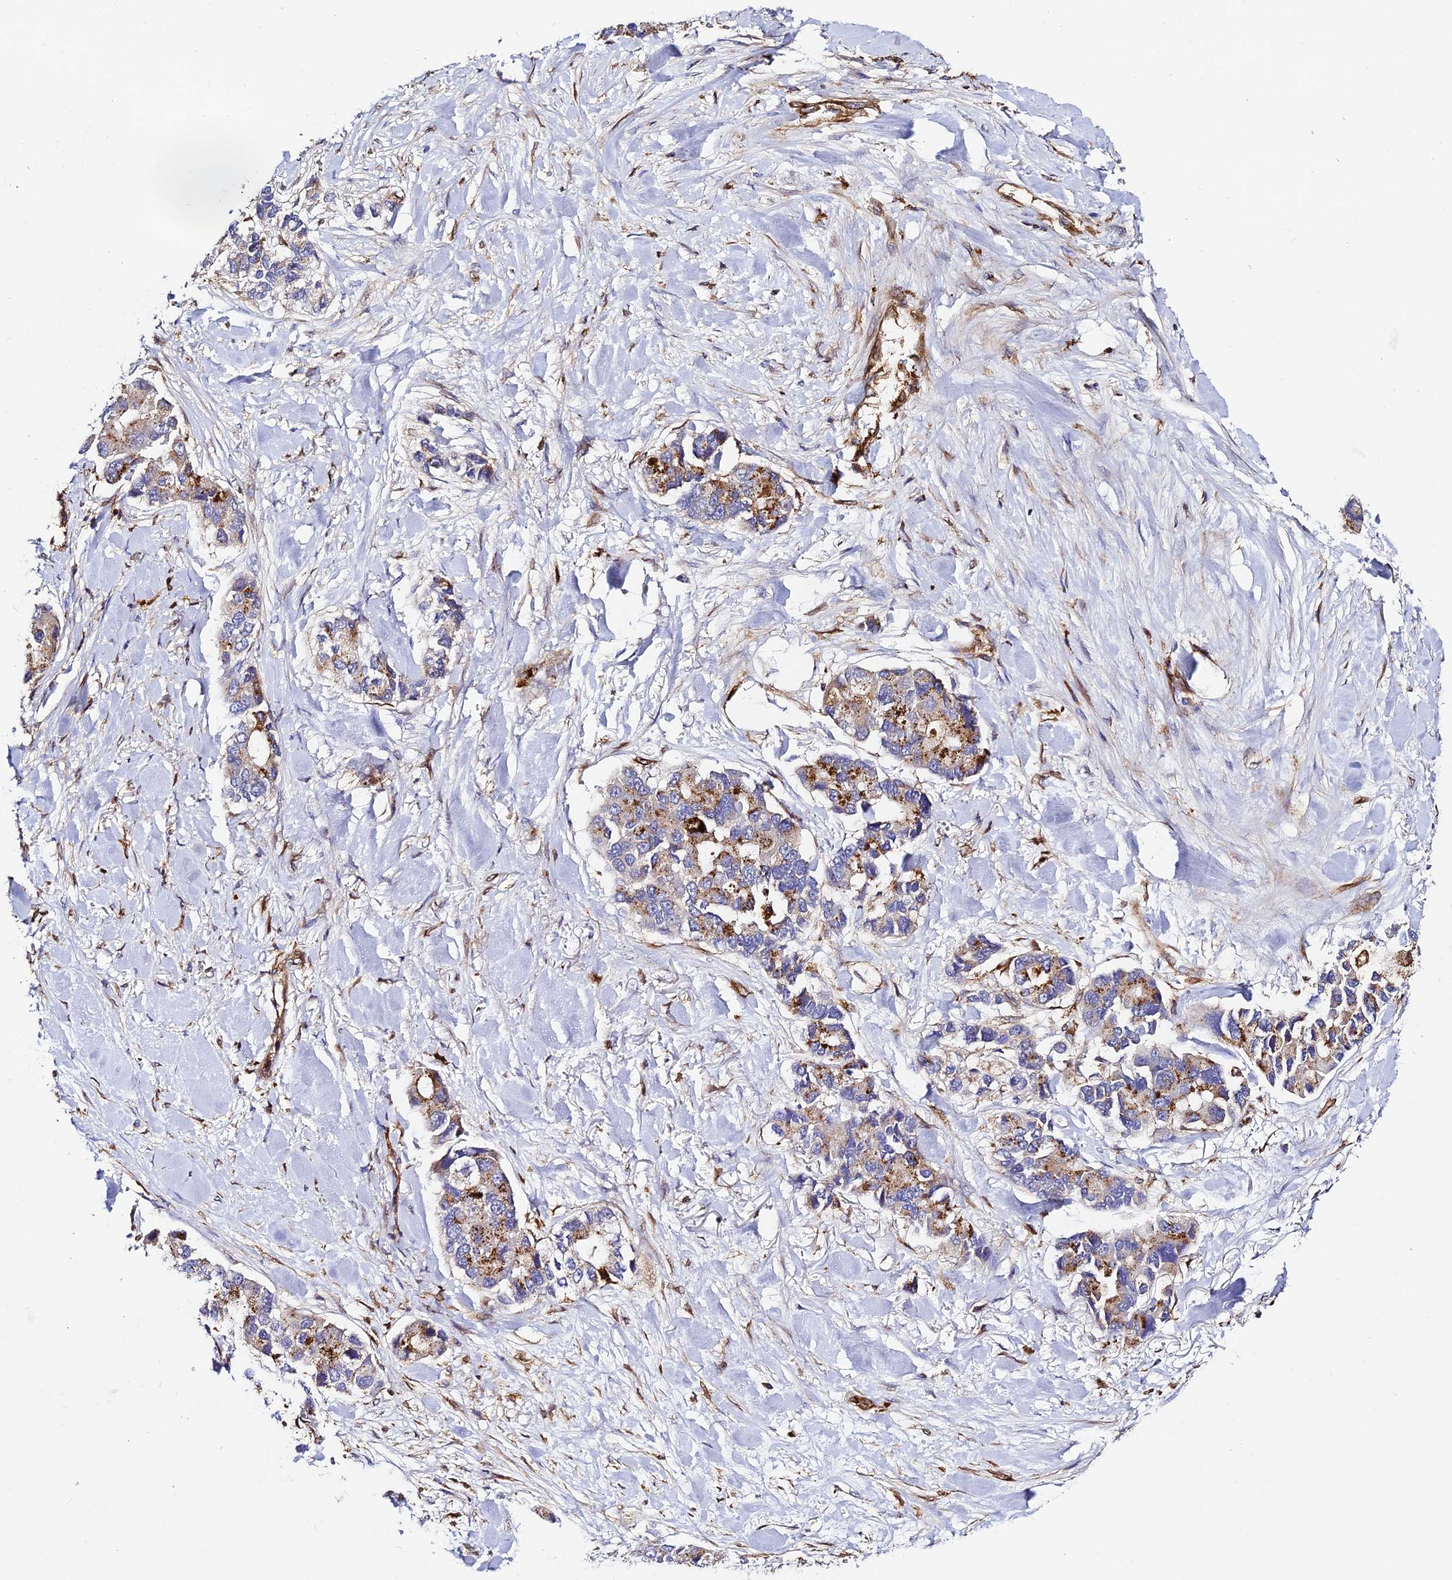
{"staining": {"intensity": "strong", "quantity": "25%-75%", "location": "cytoplasmic/membranous"}, "tissue": "lung cancer", "cell_type": "Tumor cells", "image_type": "cancer", "snomed": [{"axis": "morphology", "description": "Adenocarcinoma, NOS"}, {"axis": "topography", "description": "Lung"}], "caption": "Lung adenocarcinoma stained with DAB IHC reveals high levels of strong cytoplasmic/membranous expression in approximately 25%-75% of tumor cells.", "gene": "TRPV2", "patient": {"sex": "female", "age": 54}}